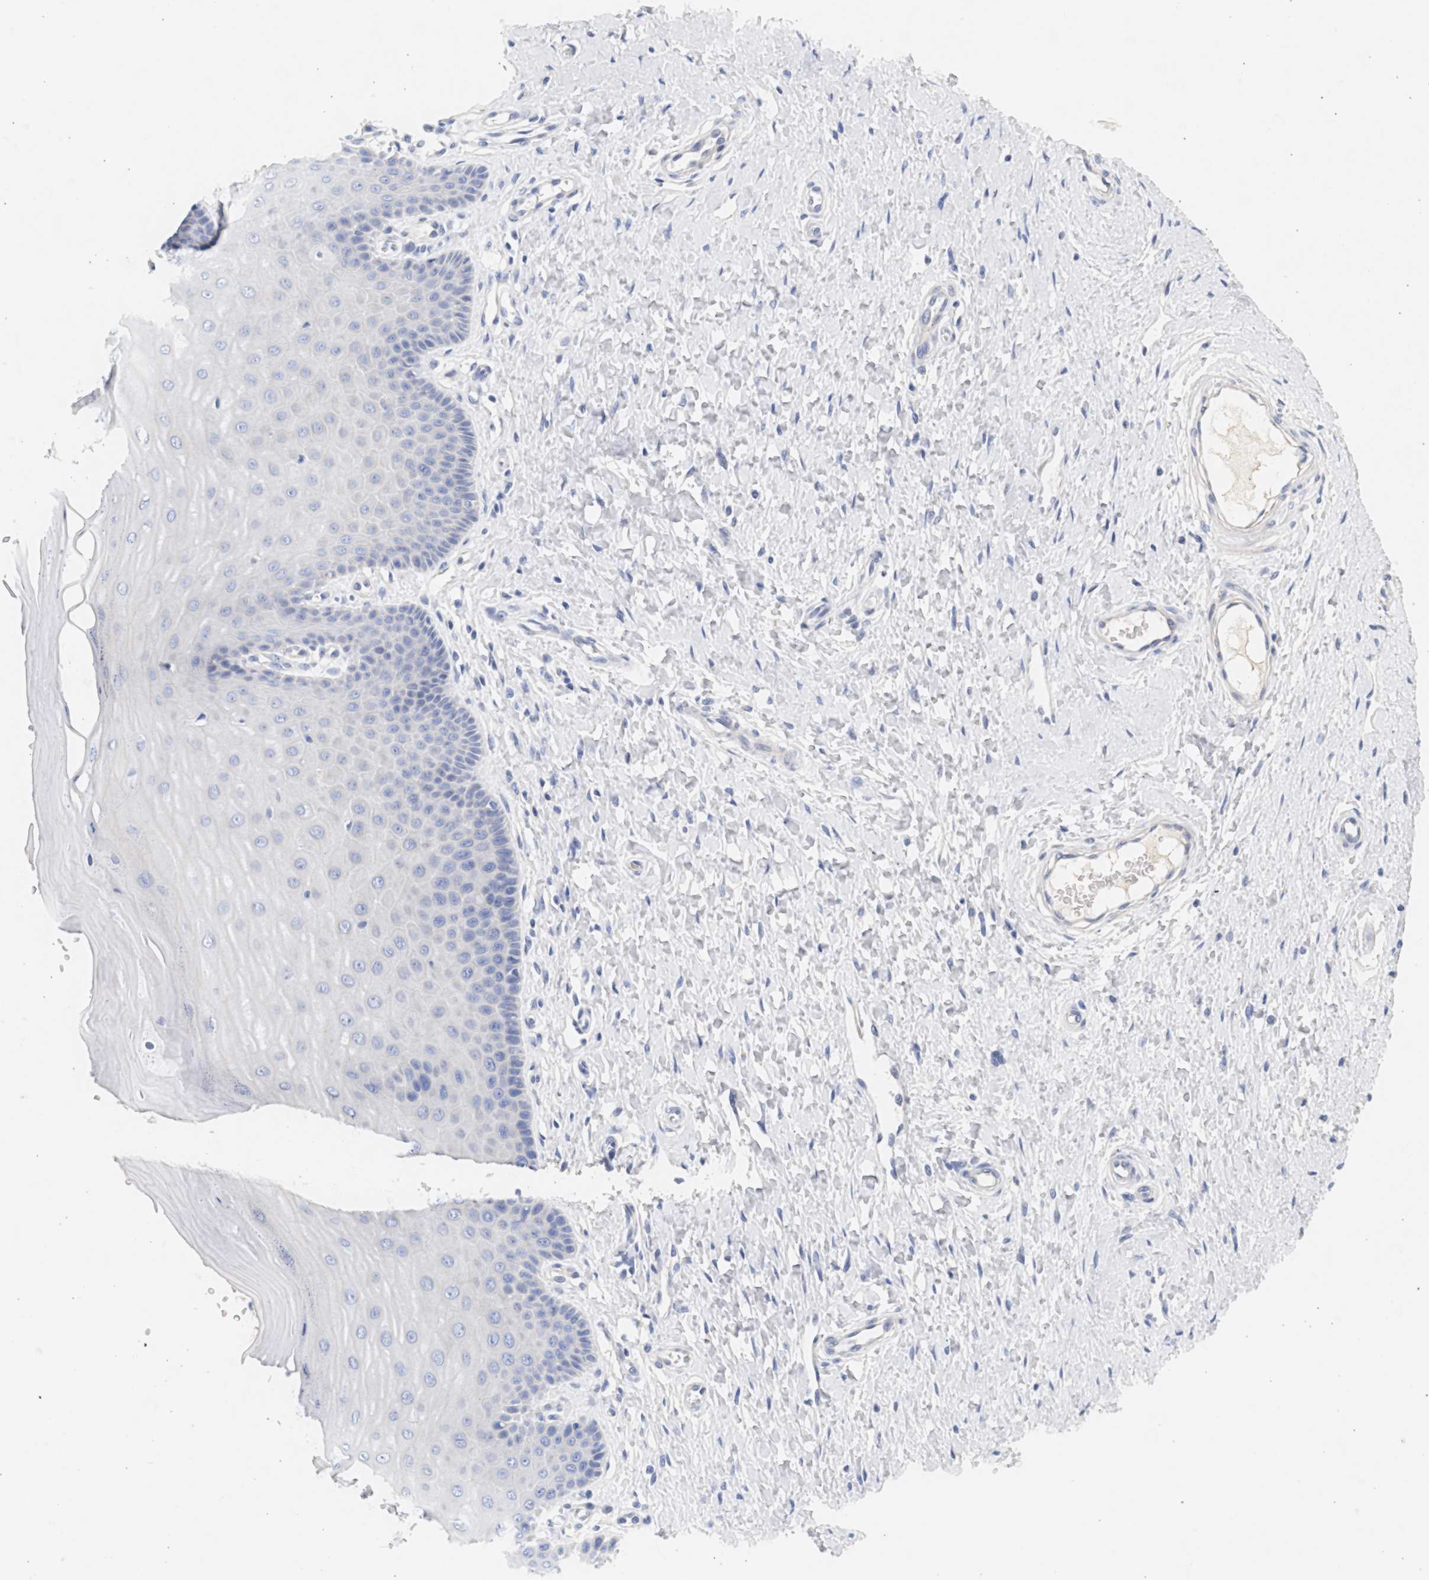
{"staining": {"intensity": "negative", "quantity": "none", "location": "none"}, "tissue": "cervix", "cell_type": "Glandular cells", "image_type": "normal", "snomed": [{"axis": "morphology", "description": "Normal tissue, NOS"}, {"axis": "topography", "description": "Cervix"}], "caption": "Glandular cells are negative for brown protein staining in unremarkable cervix. Nuclei are stained in blue.", "gene": "SPATA3", "patient": {"sex": "female", "age": 55}}